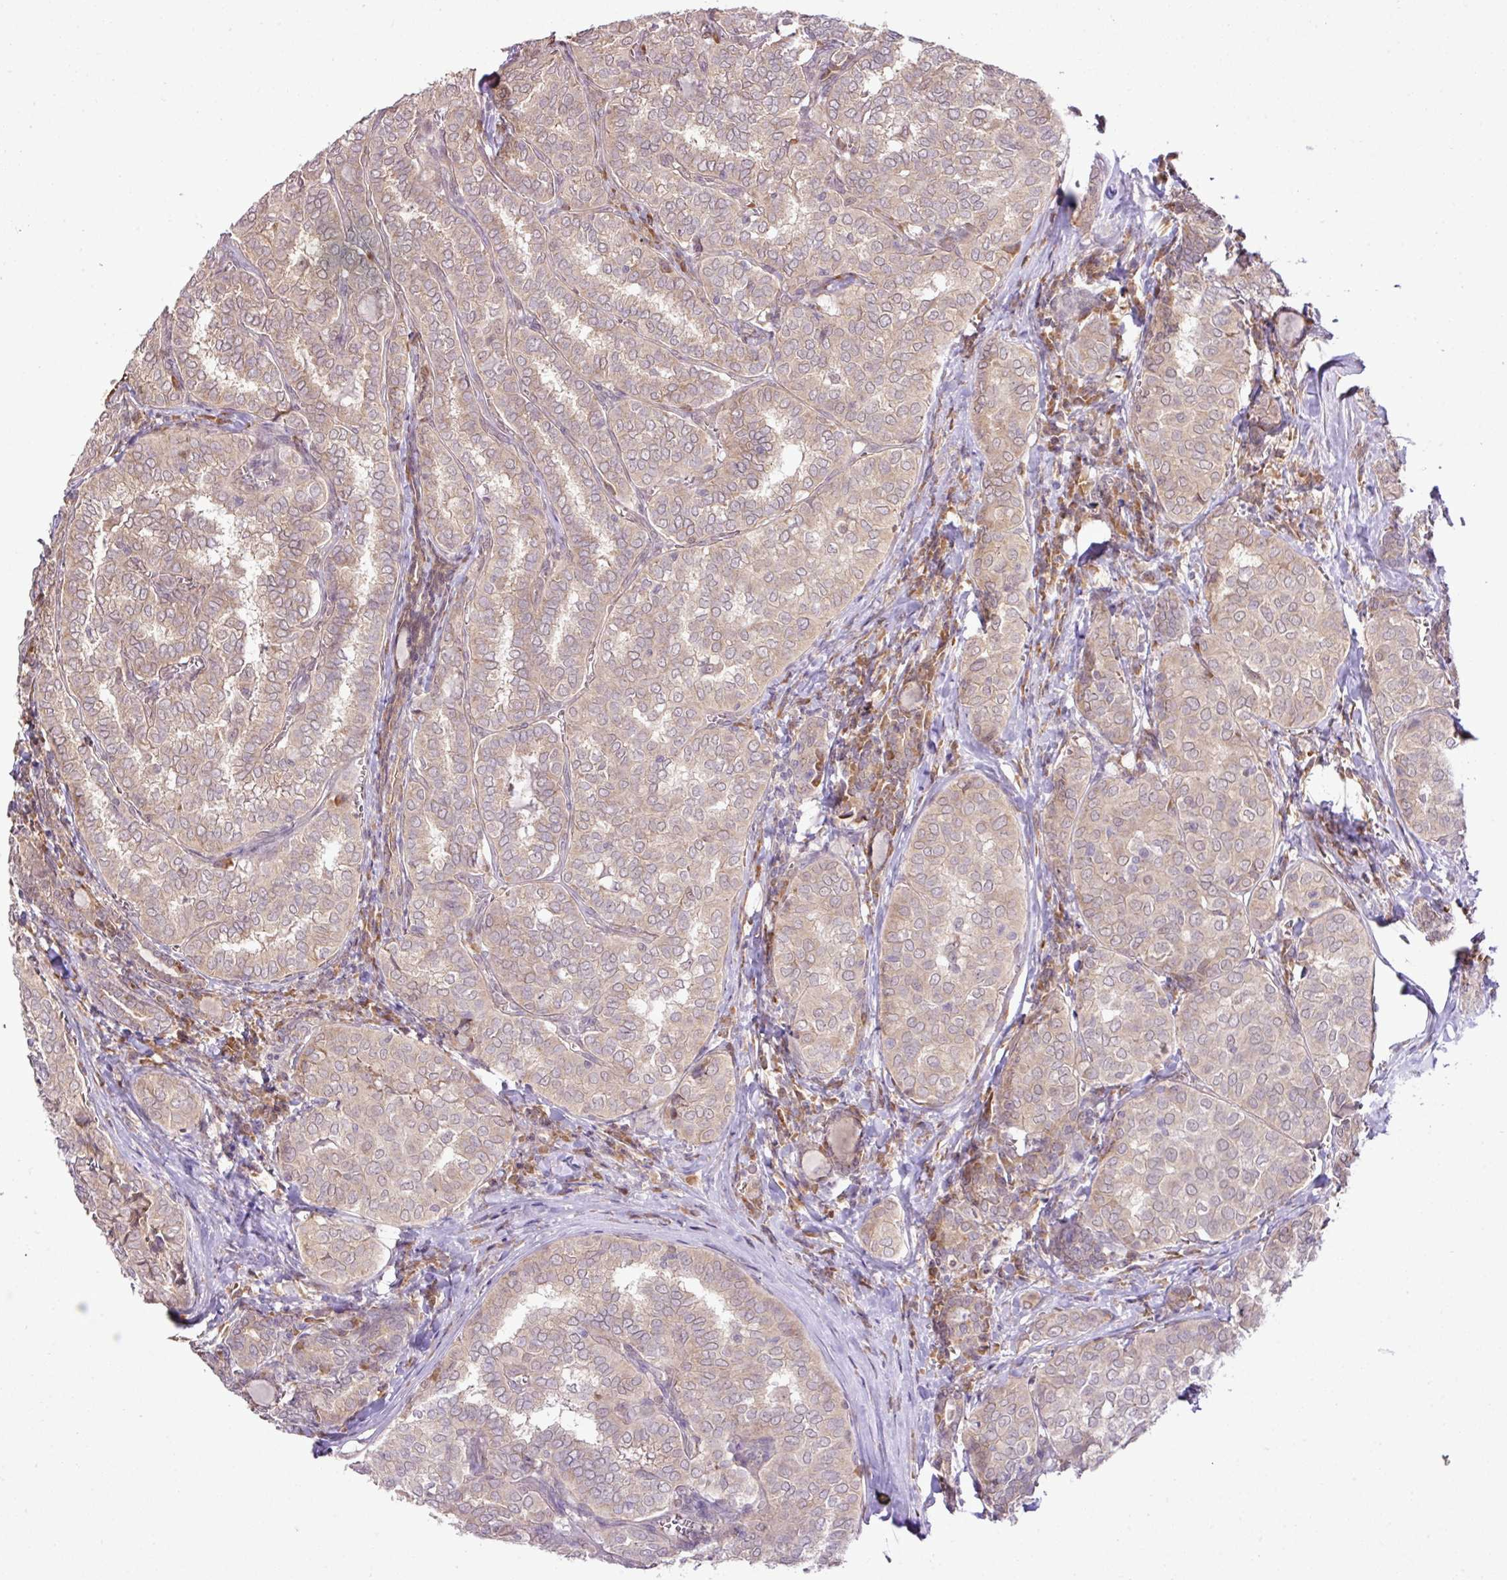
{"staining": {"intensity": "weak", "quantity": "<25%", "location": "cytoplasmic/membranous"}, "tissue": "thyroid cancer", "cell_type": "Tumor cells", "image_type": "cancer", "snomed": [{"axis": "morphology", "description": "Papillary adenocarcinoma, NOS"}, {"axis": "topography", "description": "Thyroid gland"}], "caption": "Immunohistochemistry (IHC) of thyroid papillary adenocarcinoma exhibits no expression in tumor cells.", "gene": "DNAAF4", "patient": {"sex": "female", "age": 30}}